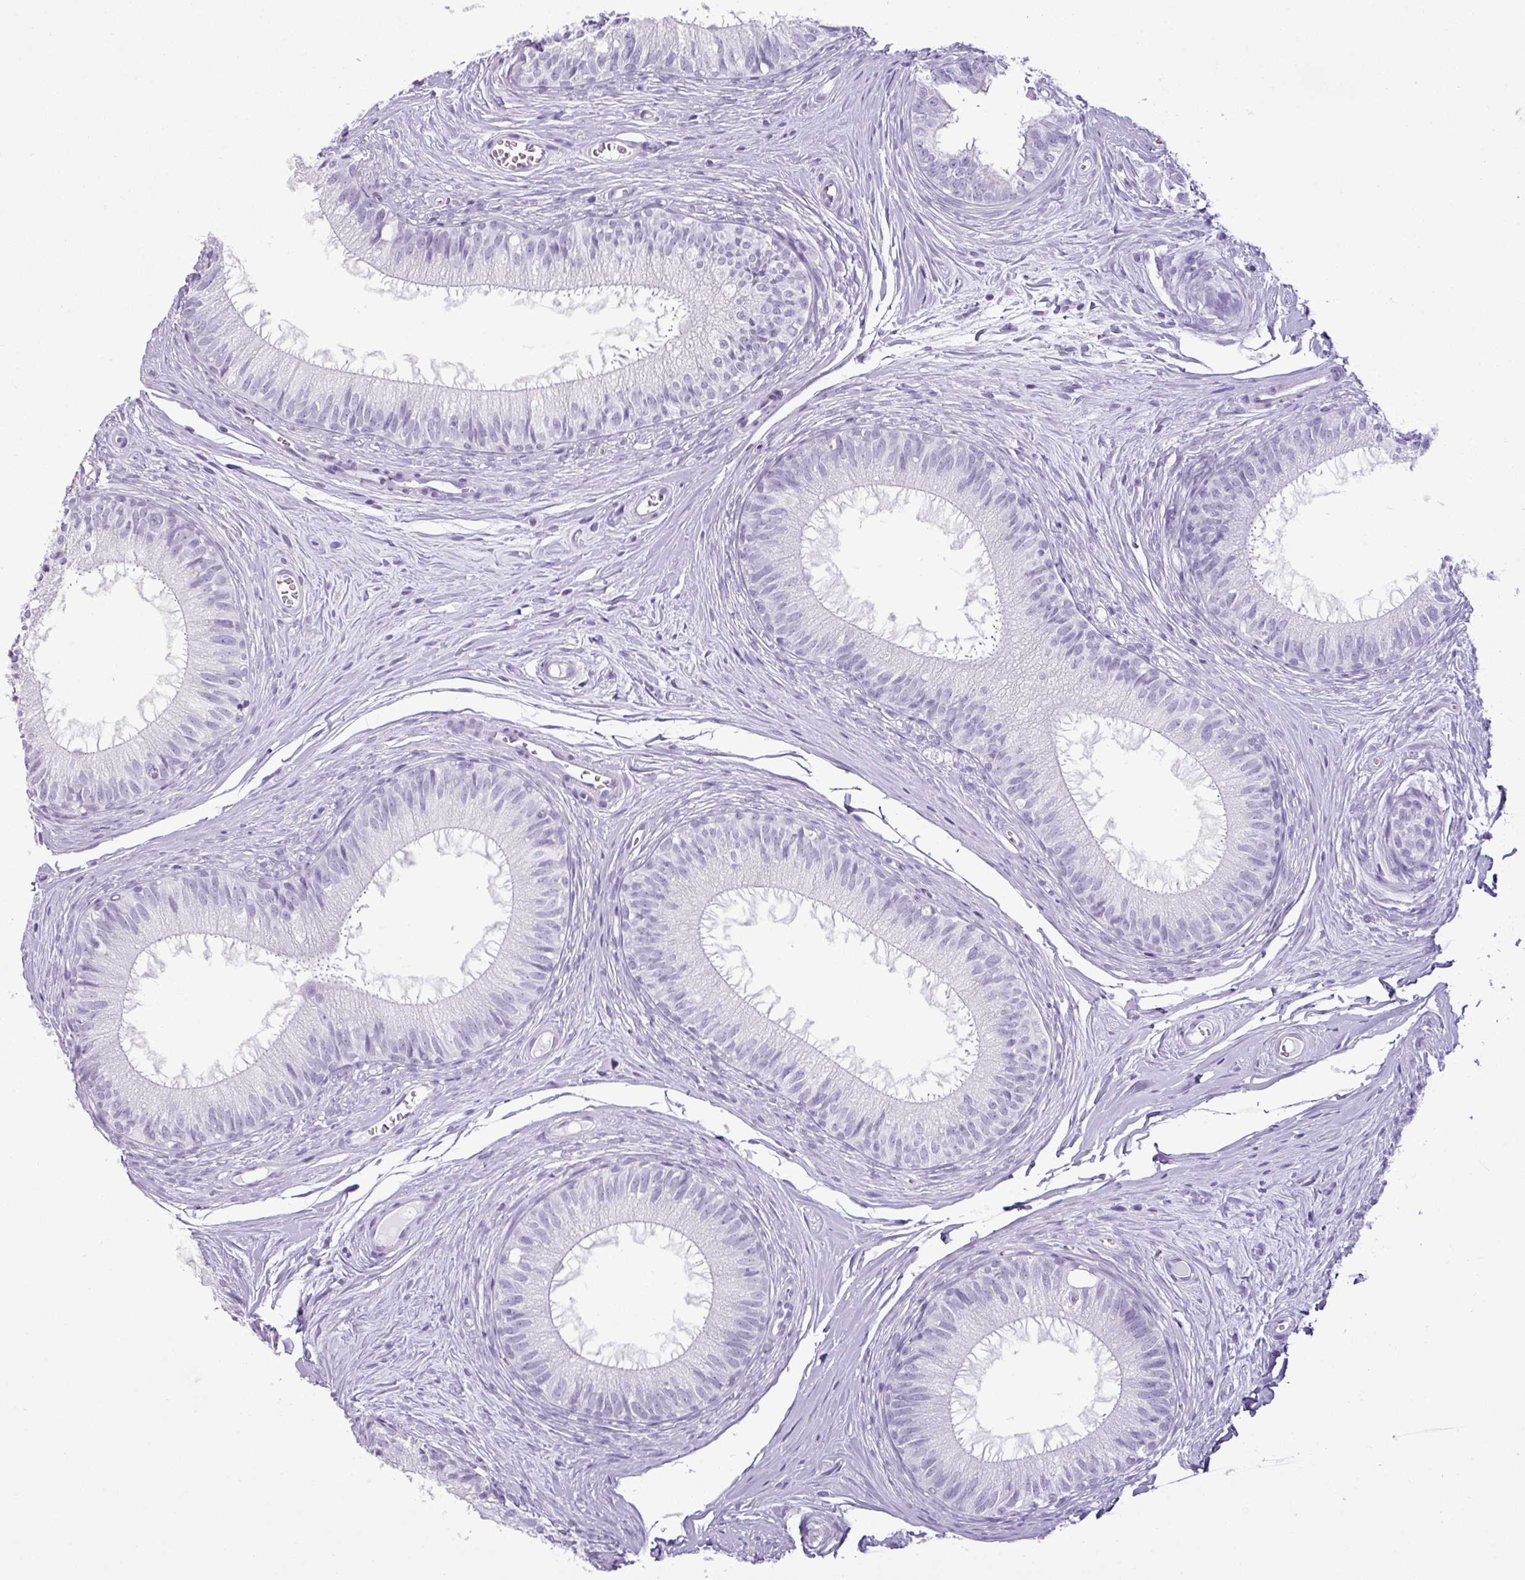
{"staining": {"intensity": "negative", "quantity": "none", "location": "none"}, "tissue": "epididymis", "cell_type": "Glandular cells", "image_type": "normal", "snomed": [{"axis": "morphology", "description": "Normal tissue, NOS"}, {"axis": "topography", "description": "Epididymis"}], "caption": "An image of epididymis stained for a protein demonstrates no brown staining in glandular cells. (Brightfield microscopy of DAB immunohistochemistry (IHC) at high magnification).", "gene": "SCT", "patient": {"sex": "male", "age": 25}}